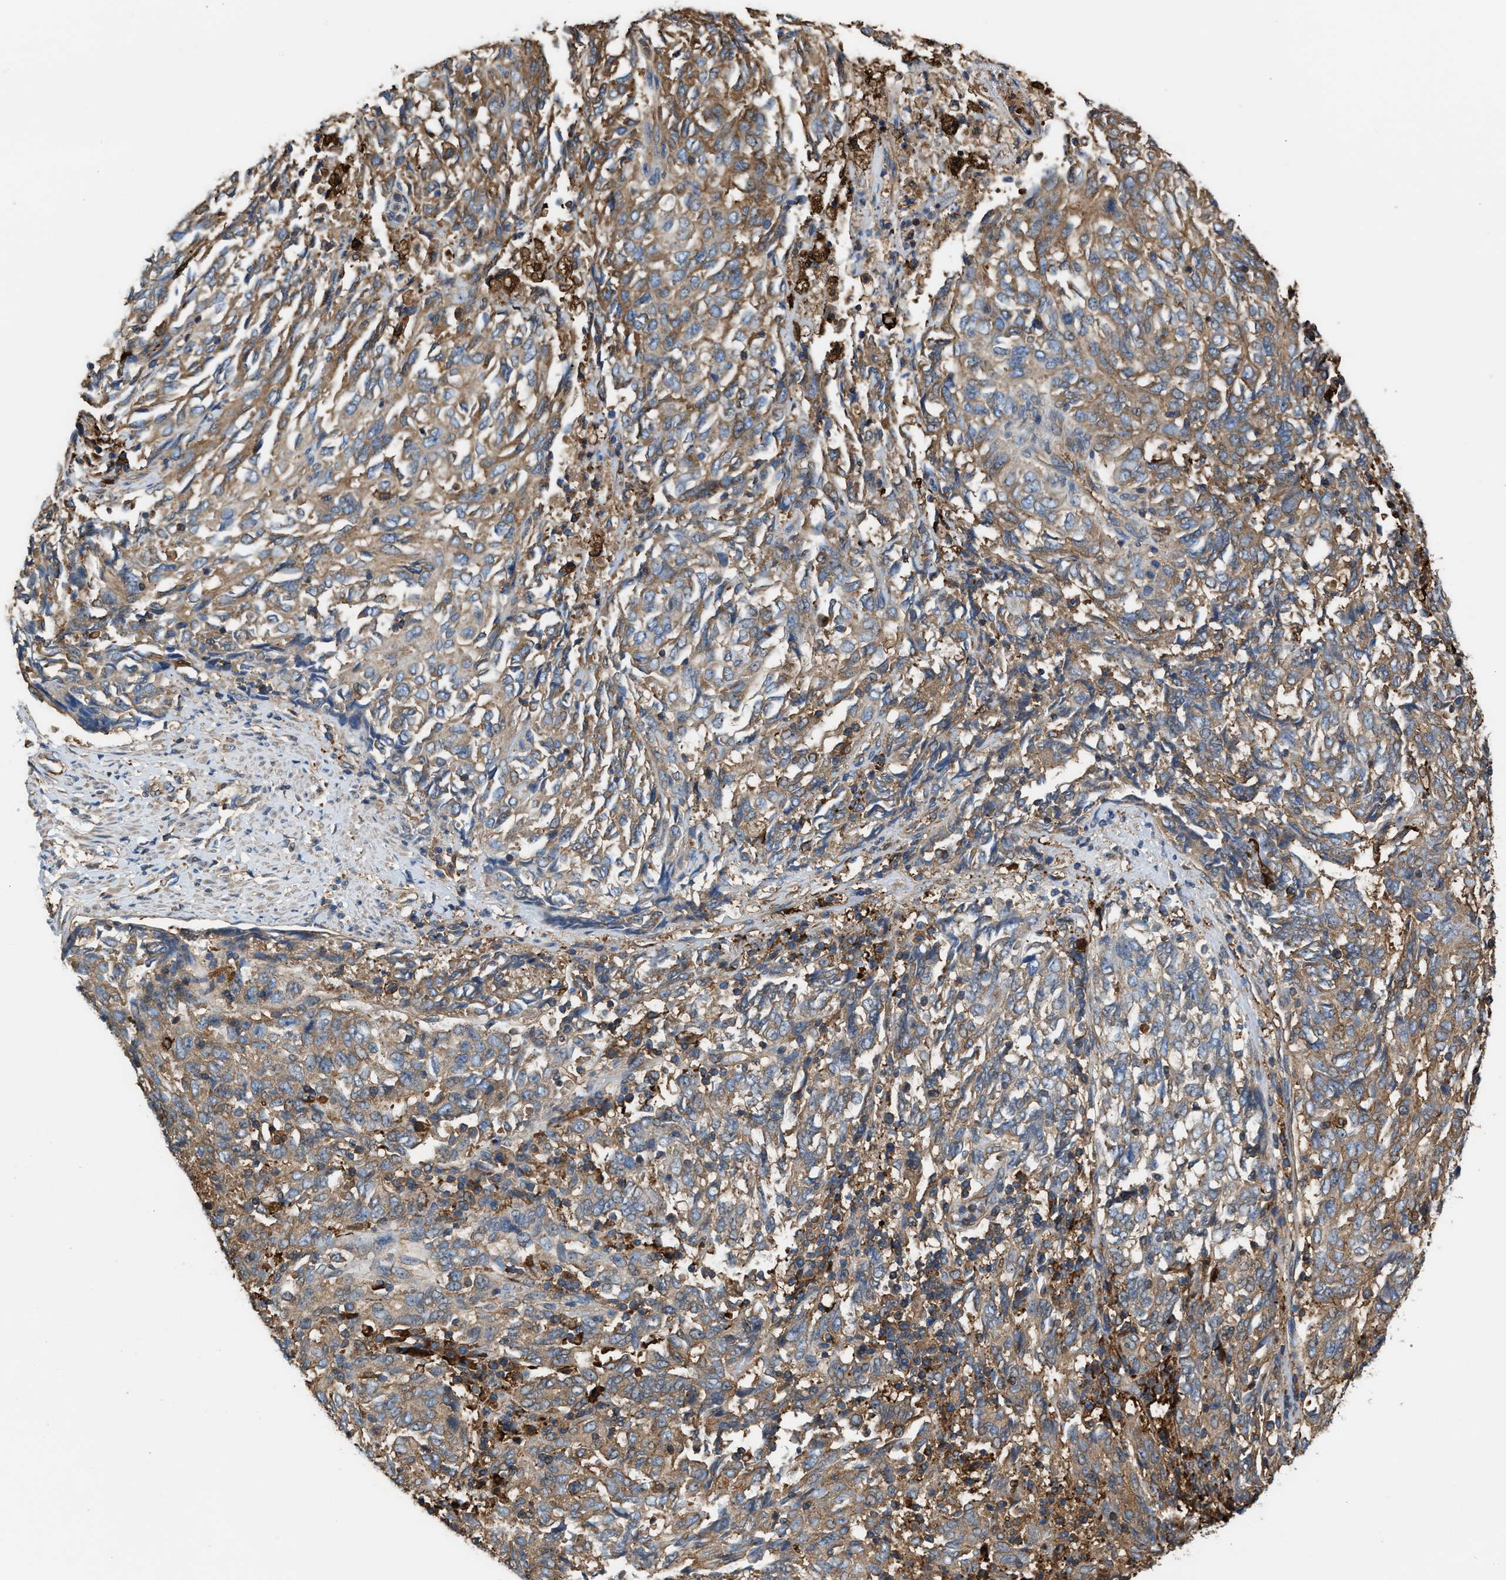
{"staining": {"intensity": "moderate", "quantity": ">75%", "location": "cytoplasmic/membranous"}, "tissue": "endometrial cancer", "cell_type": "Tumor cells", "image_type": "cancer", "snomed": [{"axis": "morphology", "description": "Adenocarcinoma, NOS"}, {"axis": "topography", "description": "Endometrium"}], "caption": "This micrograph exhibits IHC staining of endometrial adenocarcinoma, with medium moderate cytoplasmic/membranous staining in about >75% of tumor cells.", "gene": "ATIC", "patient": {"sex": "female", "age": 80}}